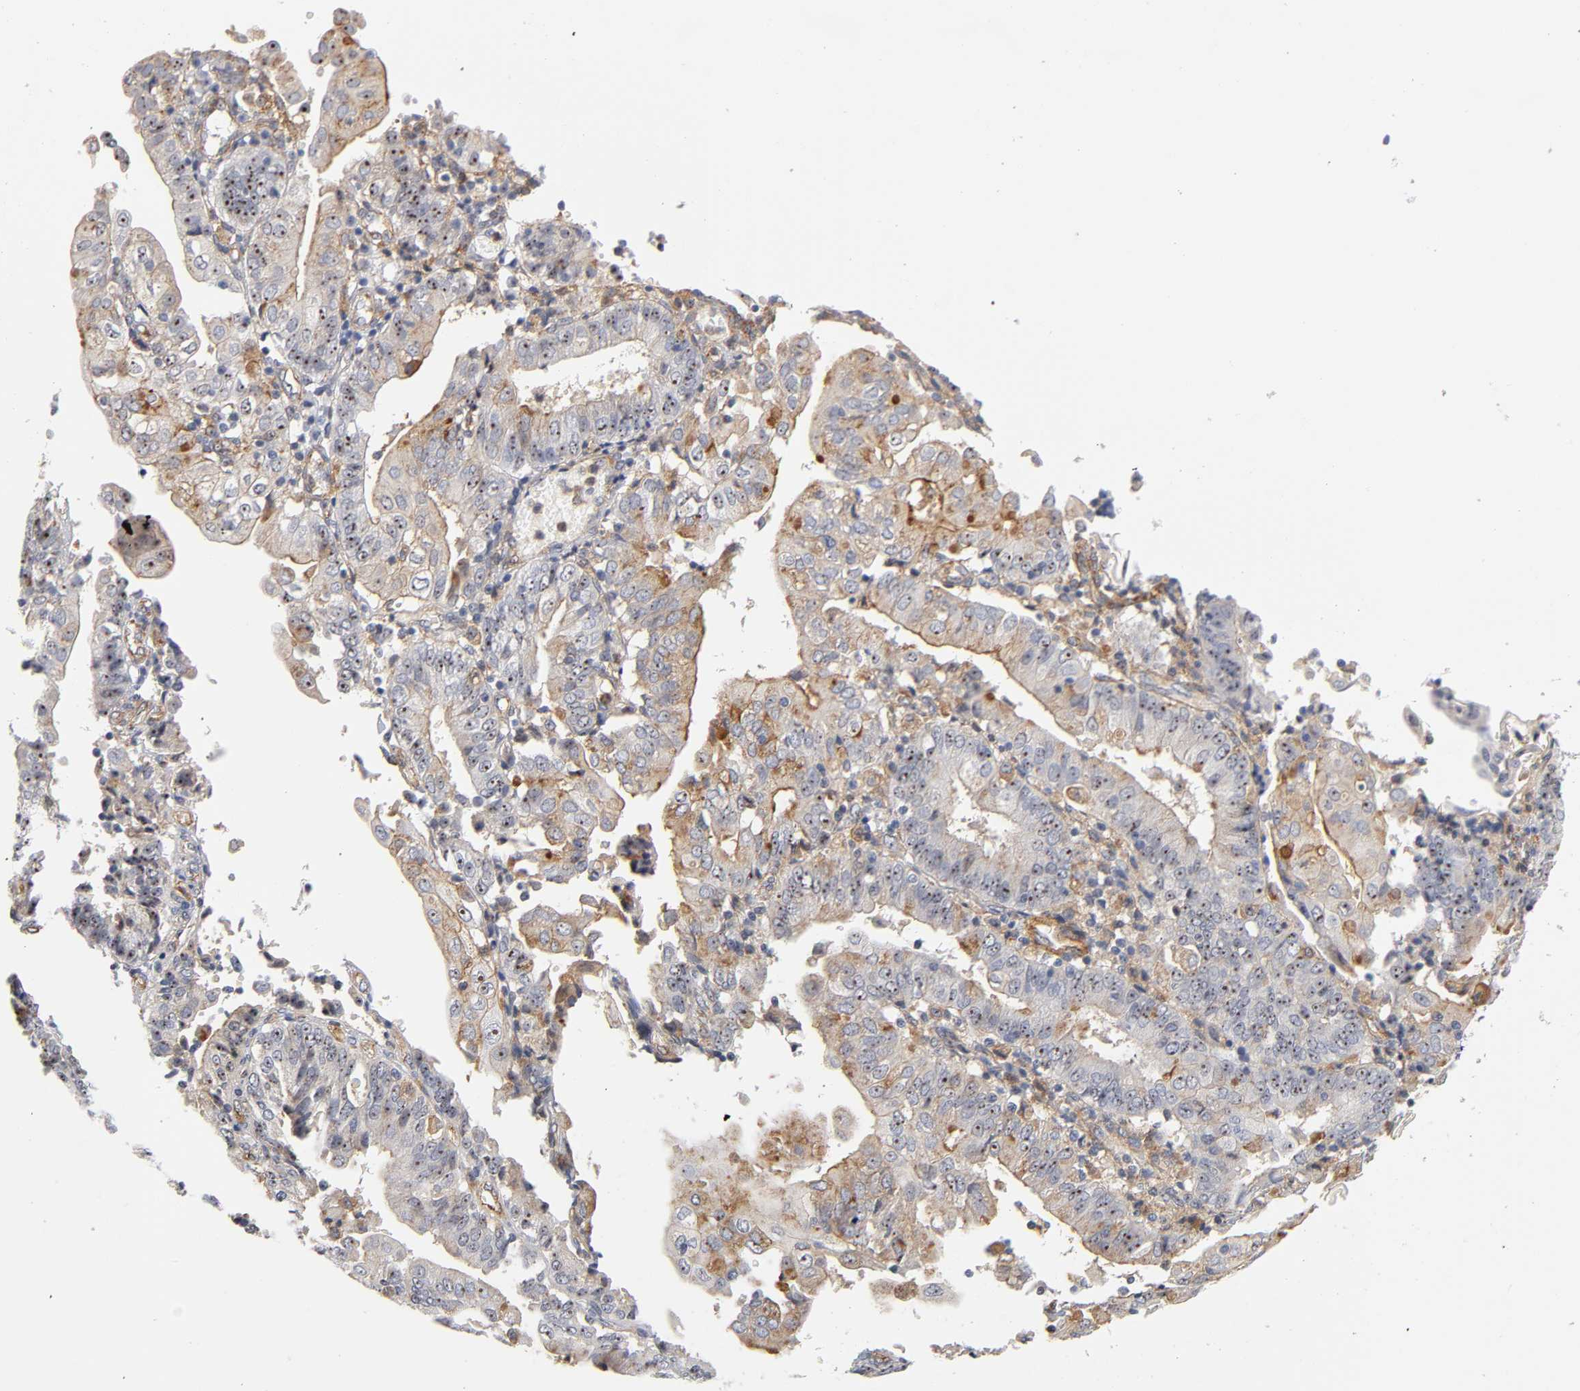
{"staining": {"intensity": "strong", "quantity": ">75%", "location": "cytoplasmic/membranous,nuclear"}, "tissue": "endometrial cancer", "cell_type": "Tumor cells", "image_type": "cancer", "snomed": [{"axis": "morphology", "description": "Adenocarcinoma, NOS"}, {"axis": "topography", "description": "Endometrium"}], "caption": "Adenocarcinoma (endometrial) tissue shows strong cytoplasmic/membranous and nuclear positivity in about >75% of tumor cells", "gene": "PLD1", "patient": {"sex": "female", "age": 75}}